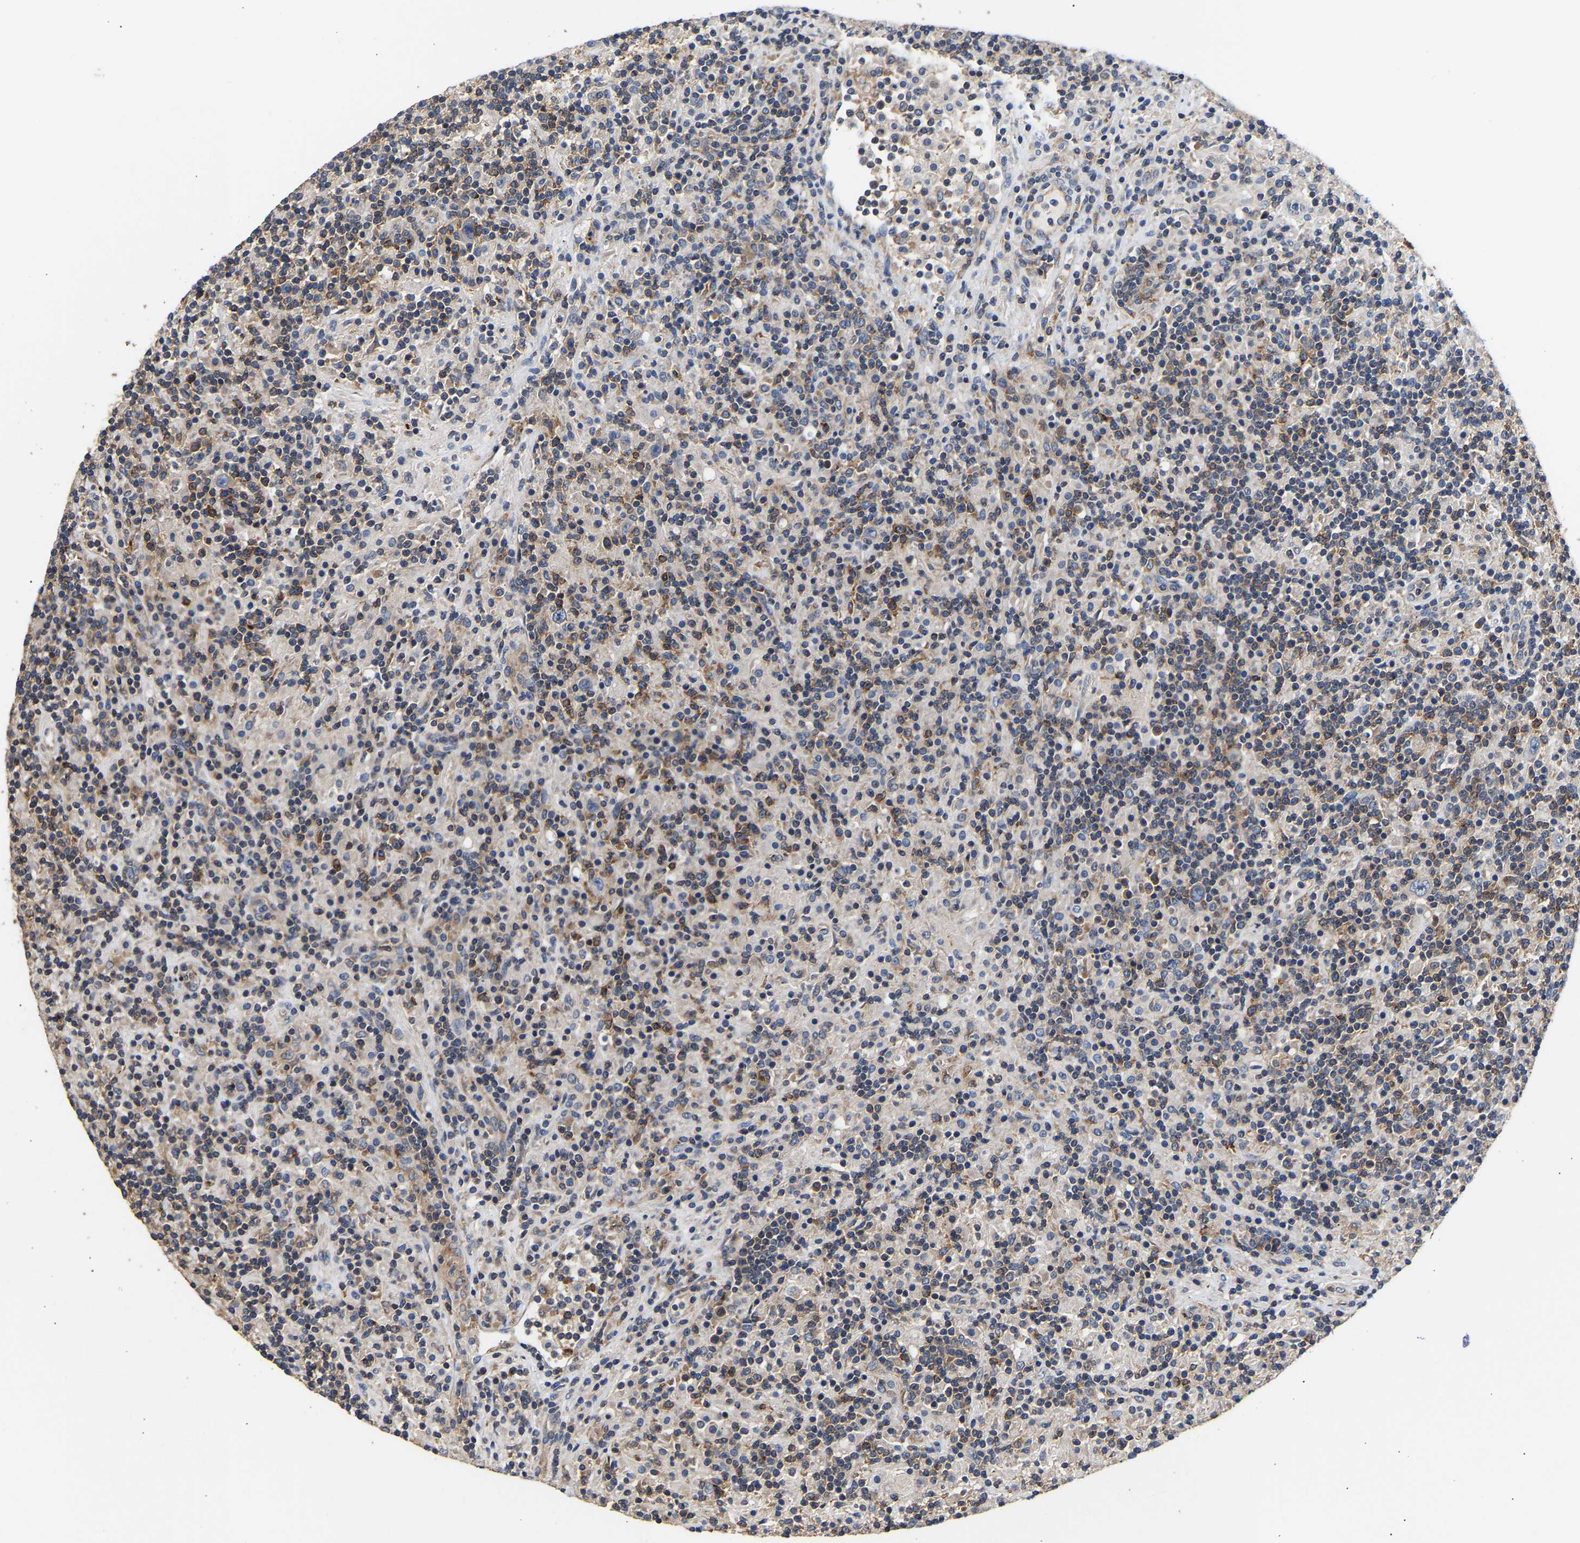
{"staining": {"intensity": "weak", "quantity": "<25%", "location": "cytoplasmic/membranous"}, "tissue": "lymphoma", "cell_type": "Tumor cells", "image_type": "cancer", "snomed": [{"axis": "morphology", "description": "Hodgkin's disease, NOS"}, {"axis": "topography", "description": "Lymph node"}], "caption": "Immunohistochemical staining of Hodgkin's disease shows no significant expression in tumor cells.", "gene": "LRBA", "patient": {"sex": "male", "age": 70}}